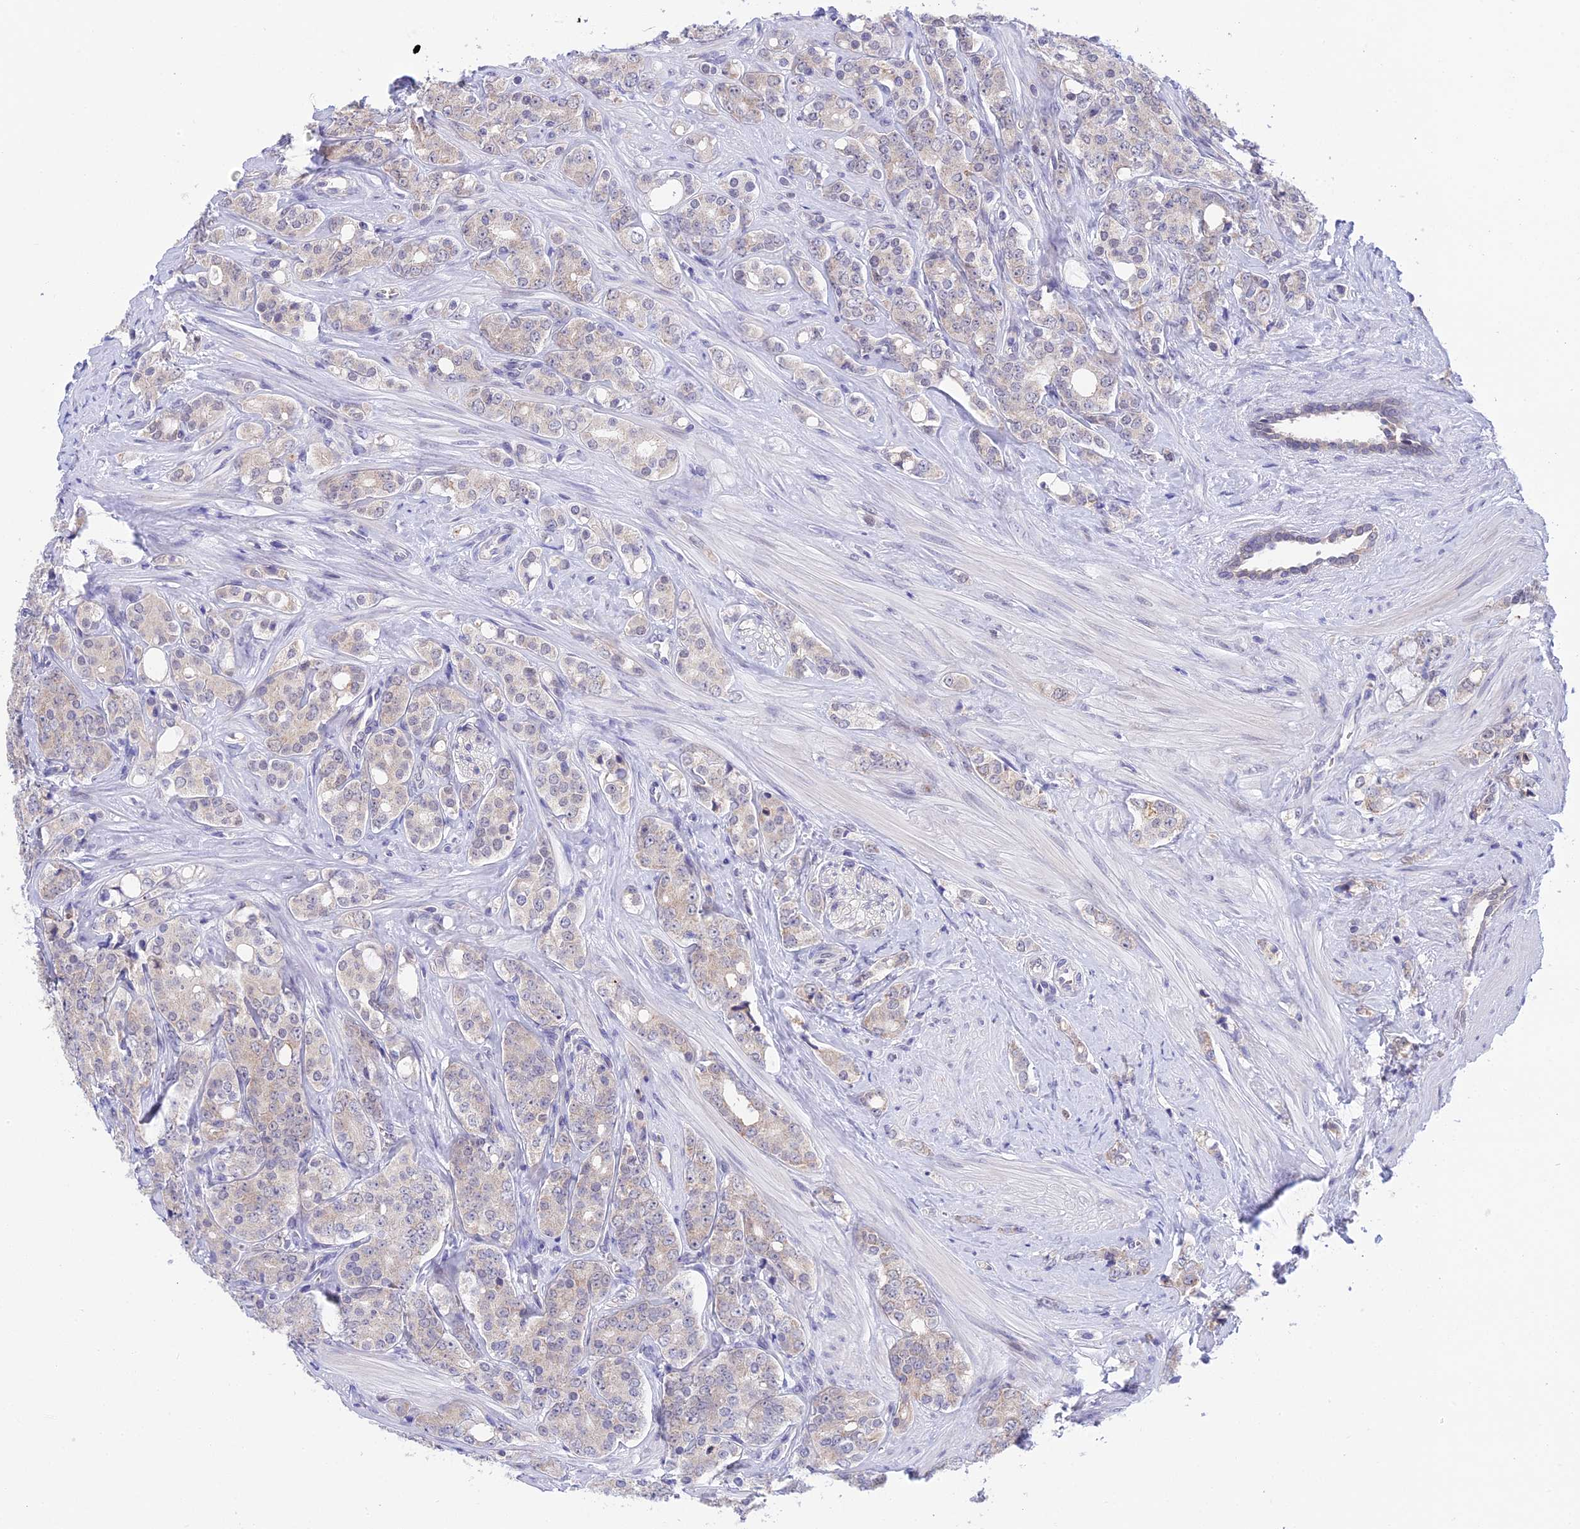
{"staining": {"intensity": "negative", "quantity": "none", "location": "none"}, "tissue": "prostate cancer", "cell_type": "Tumor cells", "image_type": "cancer", "snomed": [{"axis": "morphology", "description": "Adenocarcinoma, High grade"}, {"axis": "topography", "description": "Prostate"}], "caption": "This is a histopathology image of immunohistochemistry (IHC) staining of prostate cancer (high-grade adenocarcinoma), which shows no positivity in tumor cells.", "gene": "KCTD14", "patient": {"sex": "male", "age": 62}}